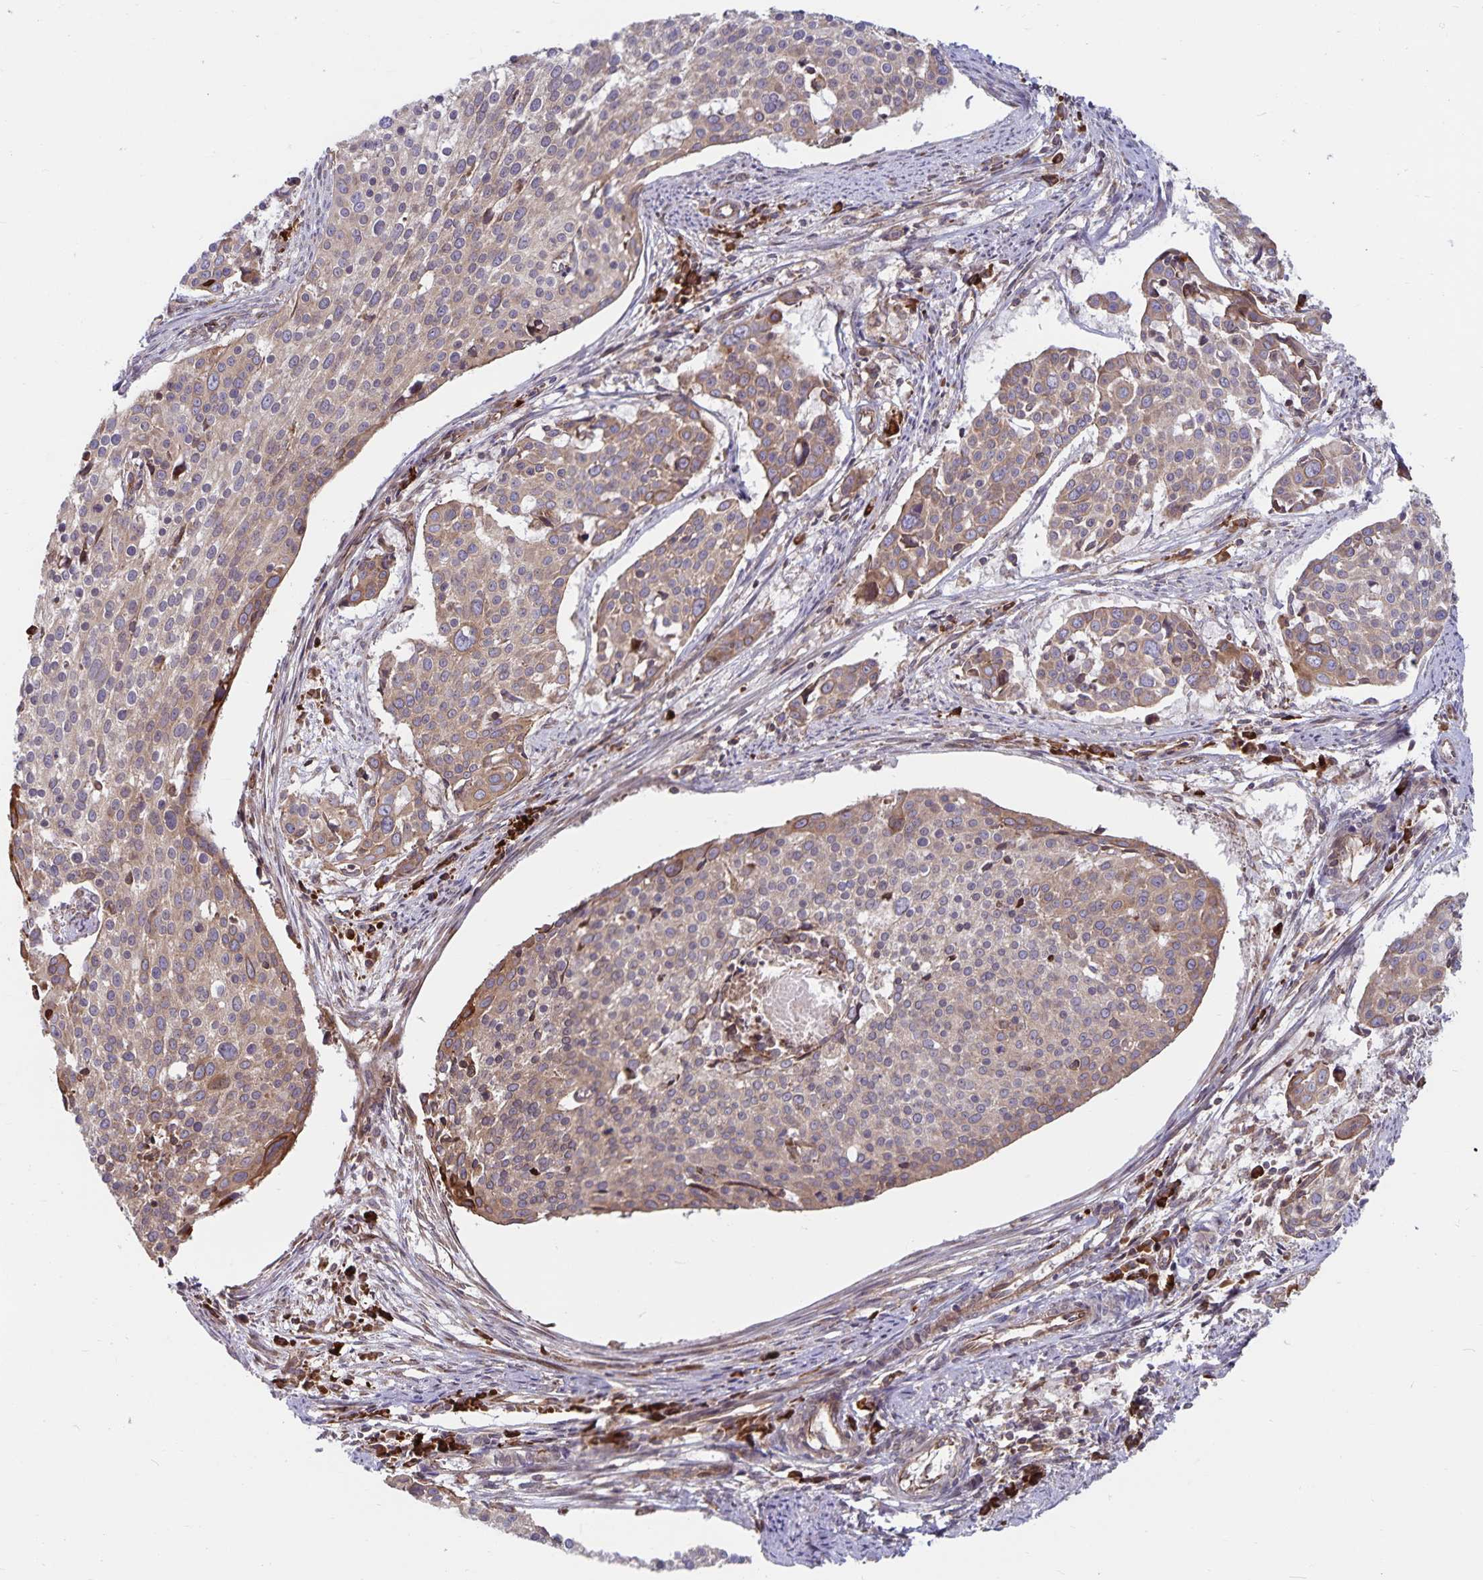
{"staining": {"intensity": "weak", "quantity": "25%-75%", "location": "cytoplasmic/membranous"}, "tissue": "cervical cancer", "cell_type": "Tumor cells", "image_type": "cancer", "snomed": [{"axis": "morphology", "description": "Squamous cell carcinoma, NOS"}, {"axis": "topography", "description": "Cervix"}], "caption": "Cervical squamous cell carcinoma stained with IHC reveals weak cytoplasmic/membranous expression in about 25%-75% of tumor cells.", "gene": "SEC62", "patient": {"sex": "female", "age": 39}}